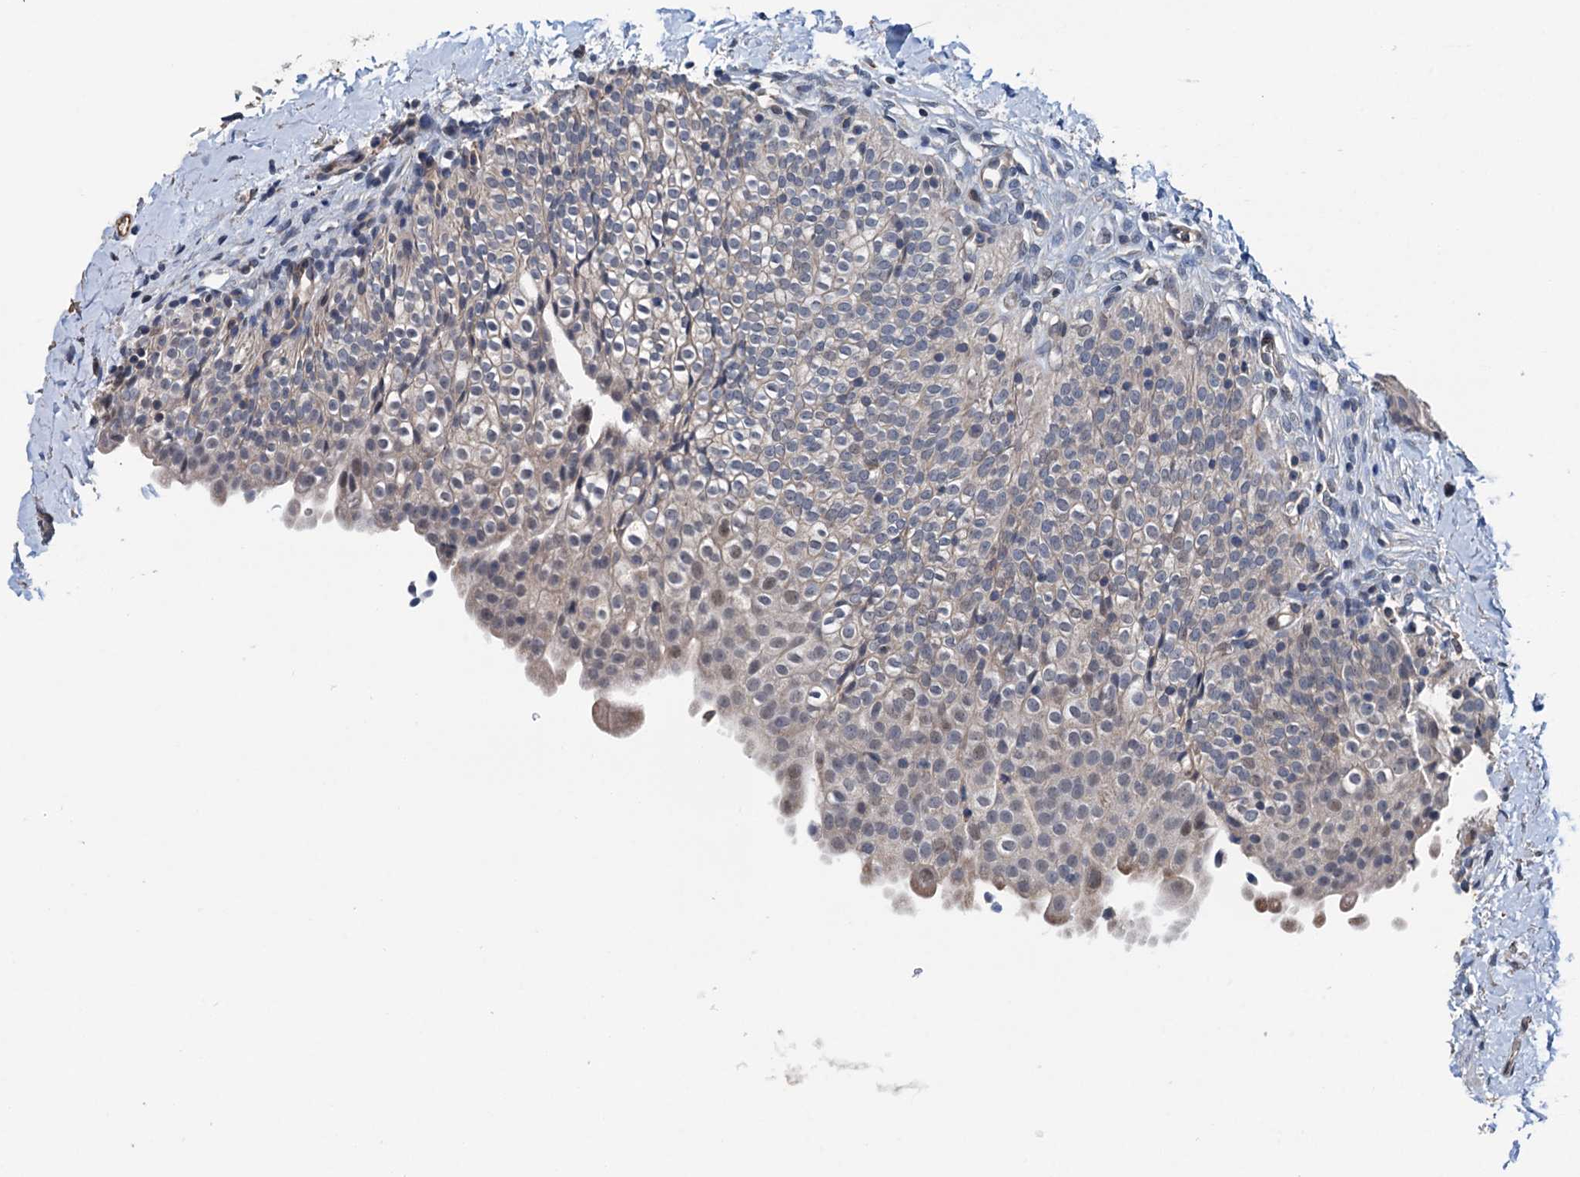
{"staining": {"intensity": "weak", "quantity": "<25%", "location": "cytoplasmic/membranous"}, "tissue": "urinary bladder", "cell_type": "Urothelial cells", "image_type": "normal", "snomed": [{"axis": "morphology", "description": "Normal tissue, NOS"}, {"axis": "topography", "description": "Urinary bladder"}], "caption": "The photomicrograph exhibits no significant positivity in urothelial cells of urinary bladder.", "gene": "ELAC1", "patient": {"sex": "male", "age": 55}}